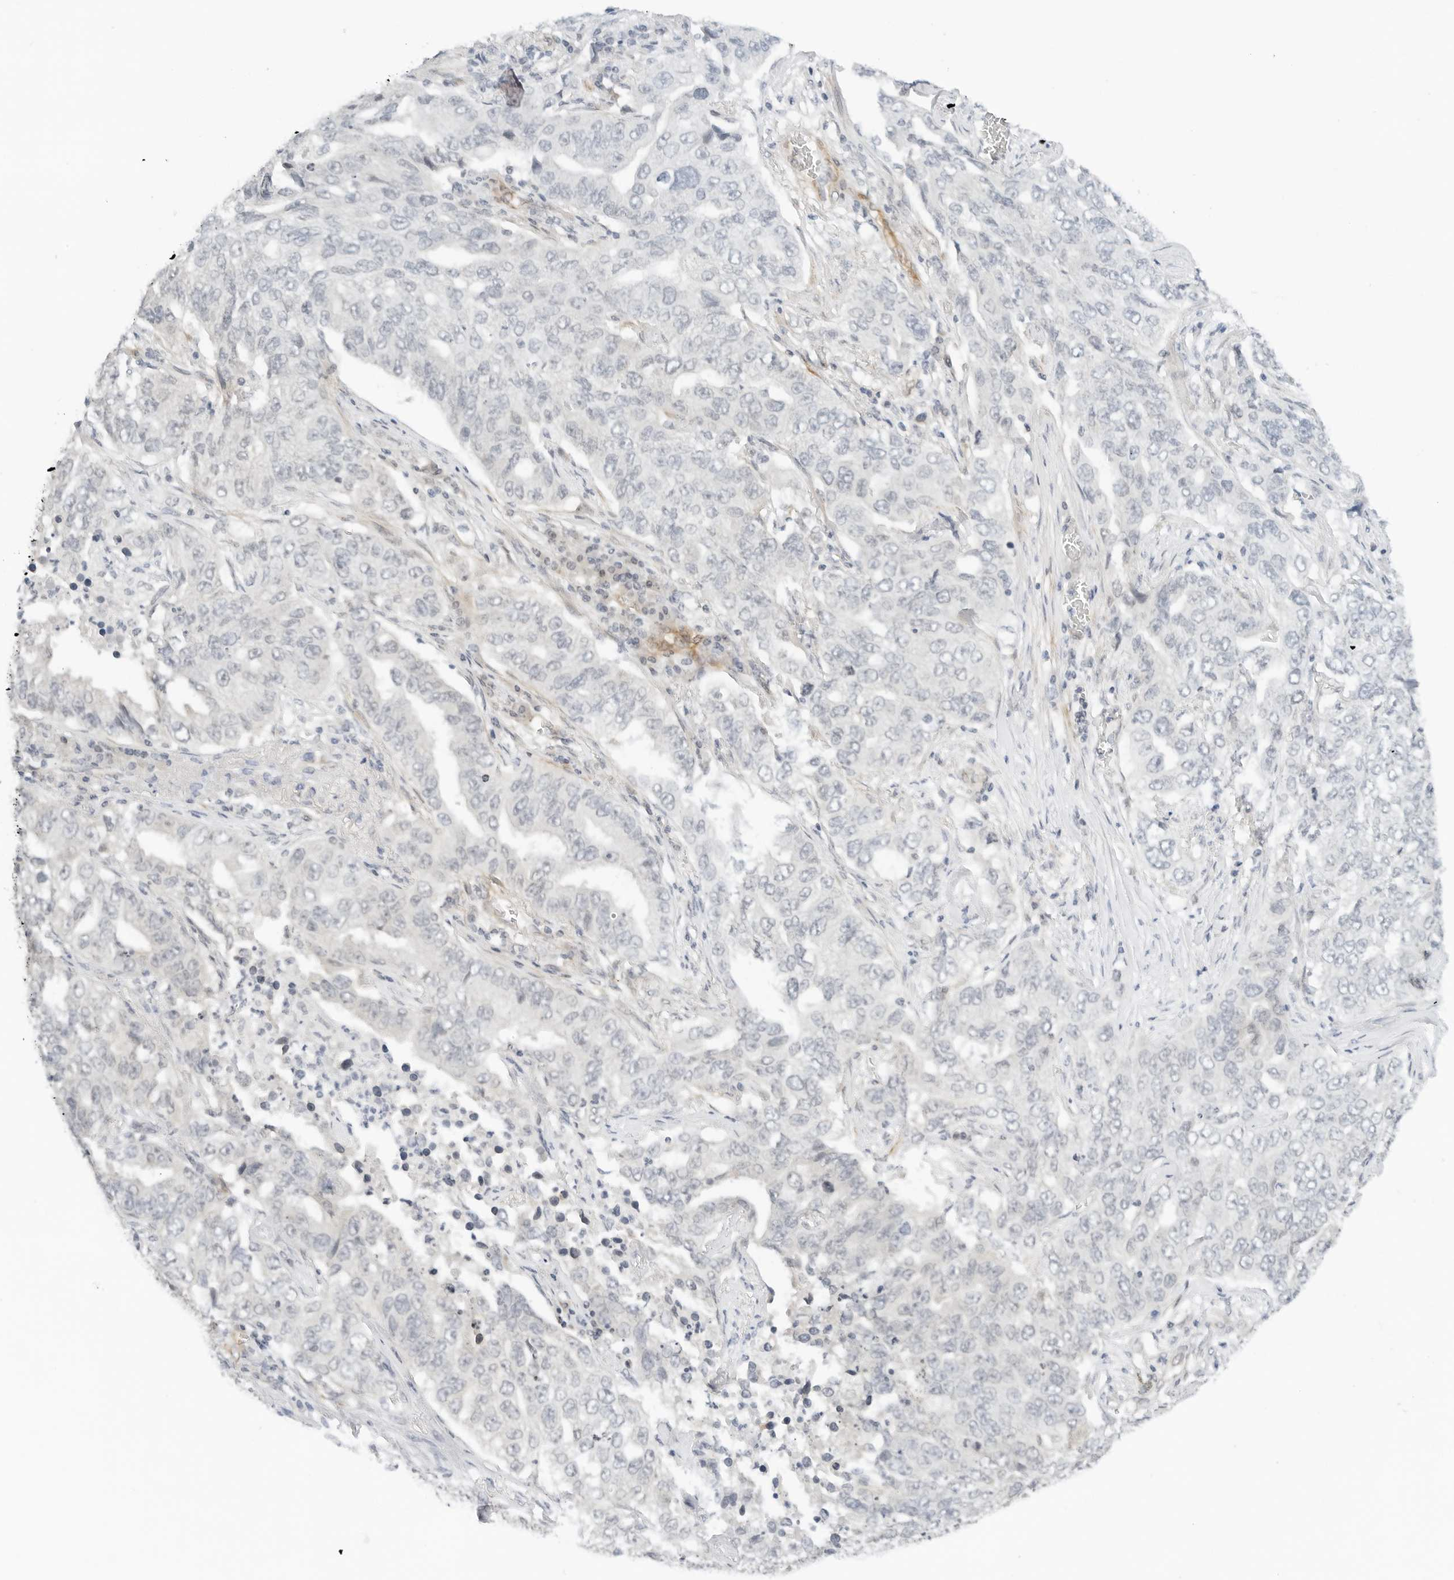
{"staining": {"intensity": "negative", "quantity": "none", "location": "none"}, "tissue": "lung cancer", "cell_type": "Tumor cells", "image_type": "cancer", "snomed": [{"axis": "morphology", "description": "Adenocarcinoma, NOS"}, {"axis": "topography", "description": "Lung"}], "caption": "Immunohistochemistry photomicrograph of human adenocarcinoma (lung) stained for a protein (brown), which exhibits no staining in tumor cells. The staining was performed using DAB to visualize the protein expression in brown, while the nuclei were stained in blue with hematoxylin (Magnification: 20x).", "gene": "NEO1", "patient": {"sex": "female", "age": 51}}